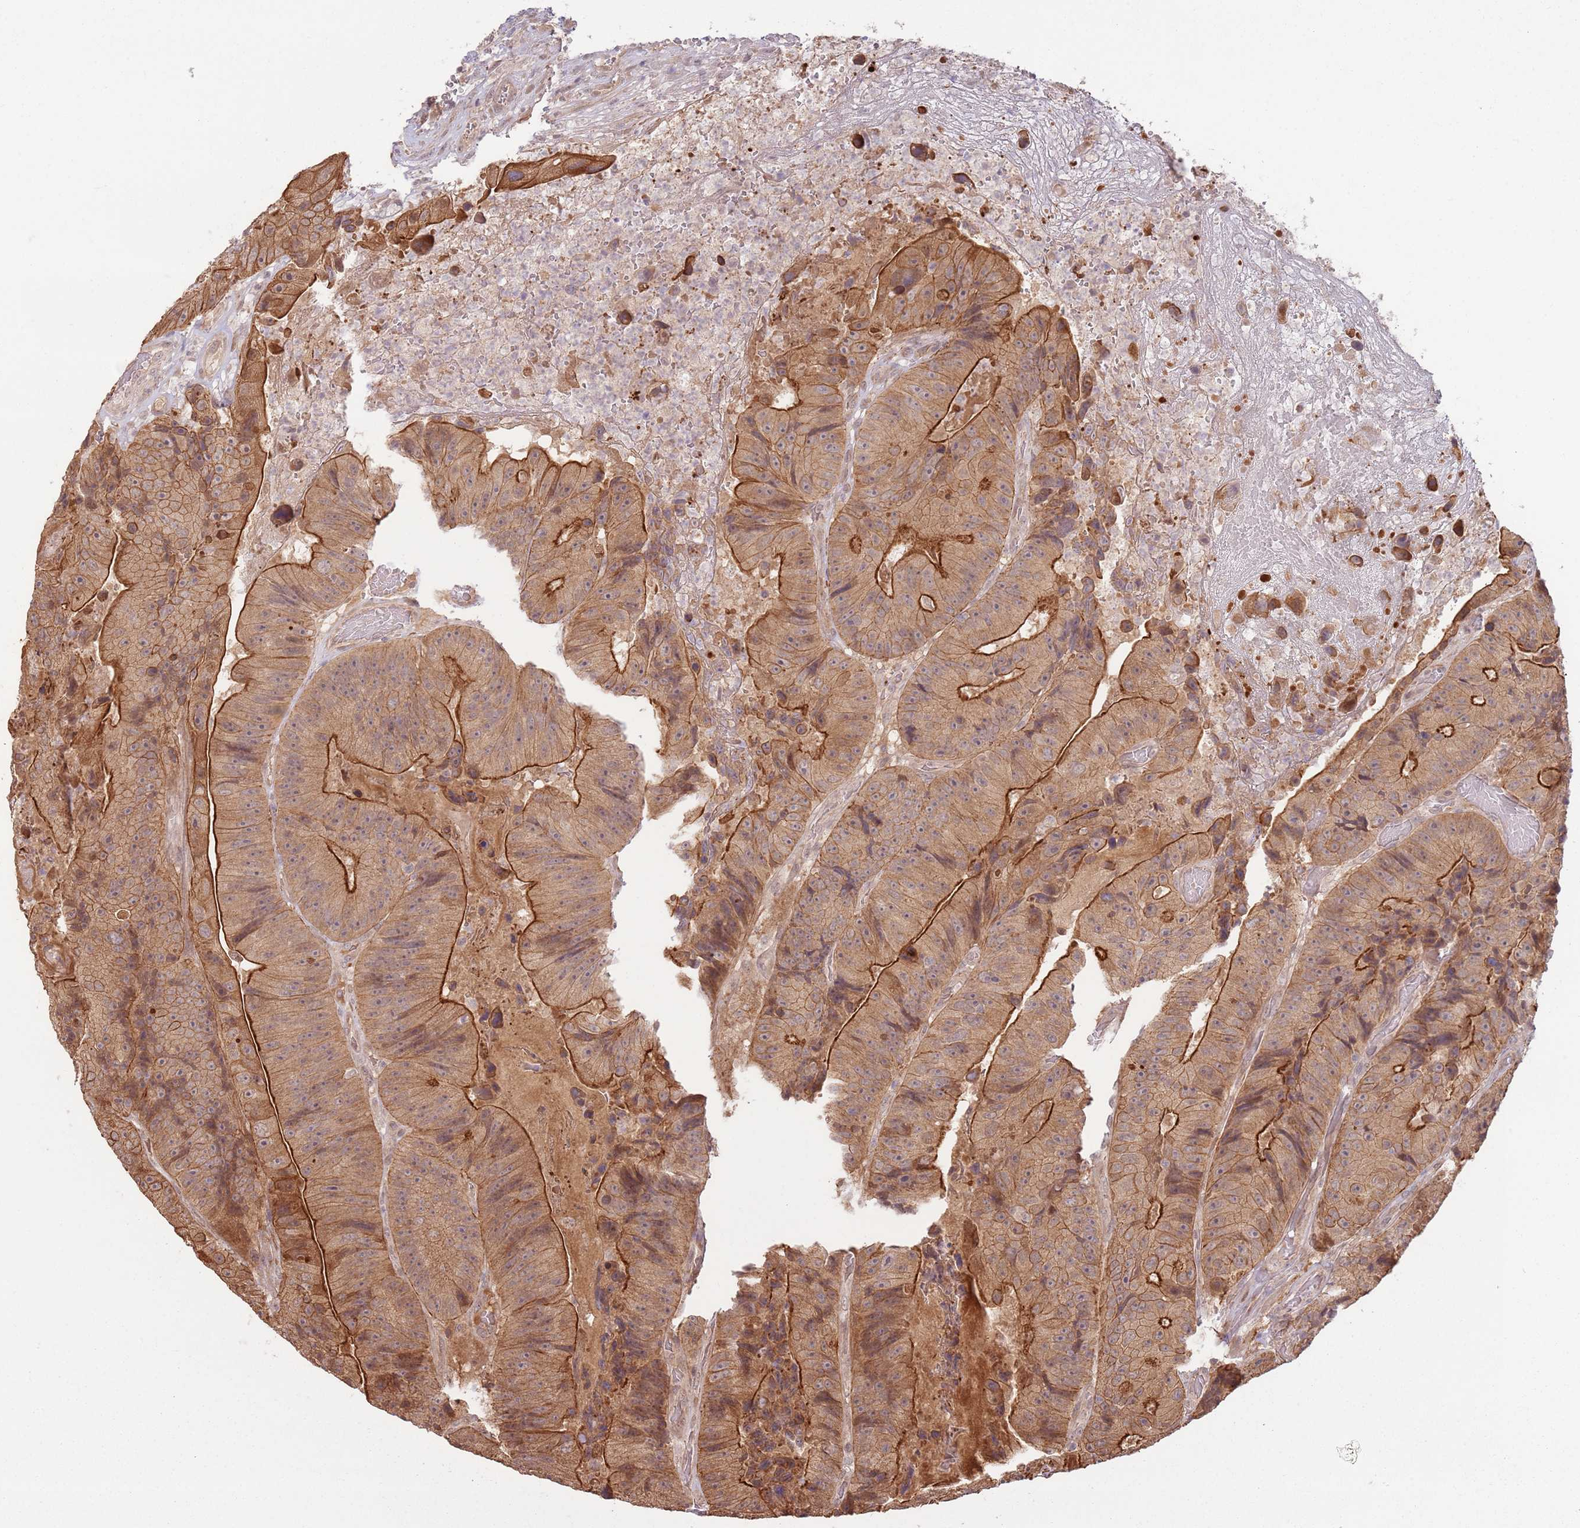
{"staining": {"intensity": "strong", "quantity": ">75%", "location": "cytoplasmic/membranous"}, "tissue": "colorectal cancer", "cell_type": "Tumor cells", "image_type": "cancer", "snomed": [{"axis": "morphology", "description": "Adenocarcinoma, NOS"}, {"axis": "topography", "description": "Colon"}], "caption": "This photomicrograph displays IHC staining of human colorectal cancer (adenocarcinoma), with high strong cytoplasmic/membranous expression in approximately >75% of tumor cells.", "gene": "CCDC154", "patient": {"sex": "female", "age": 86}}